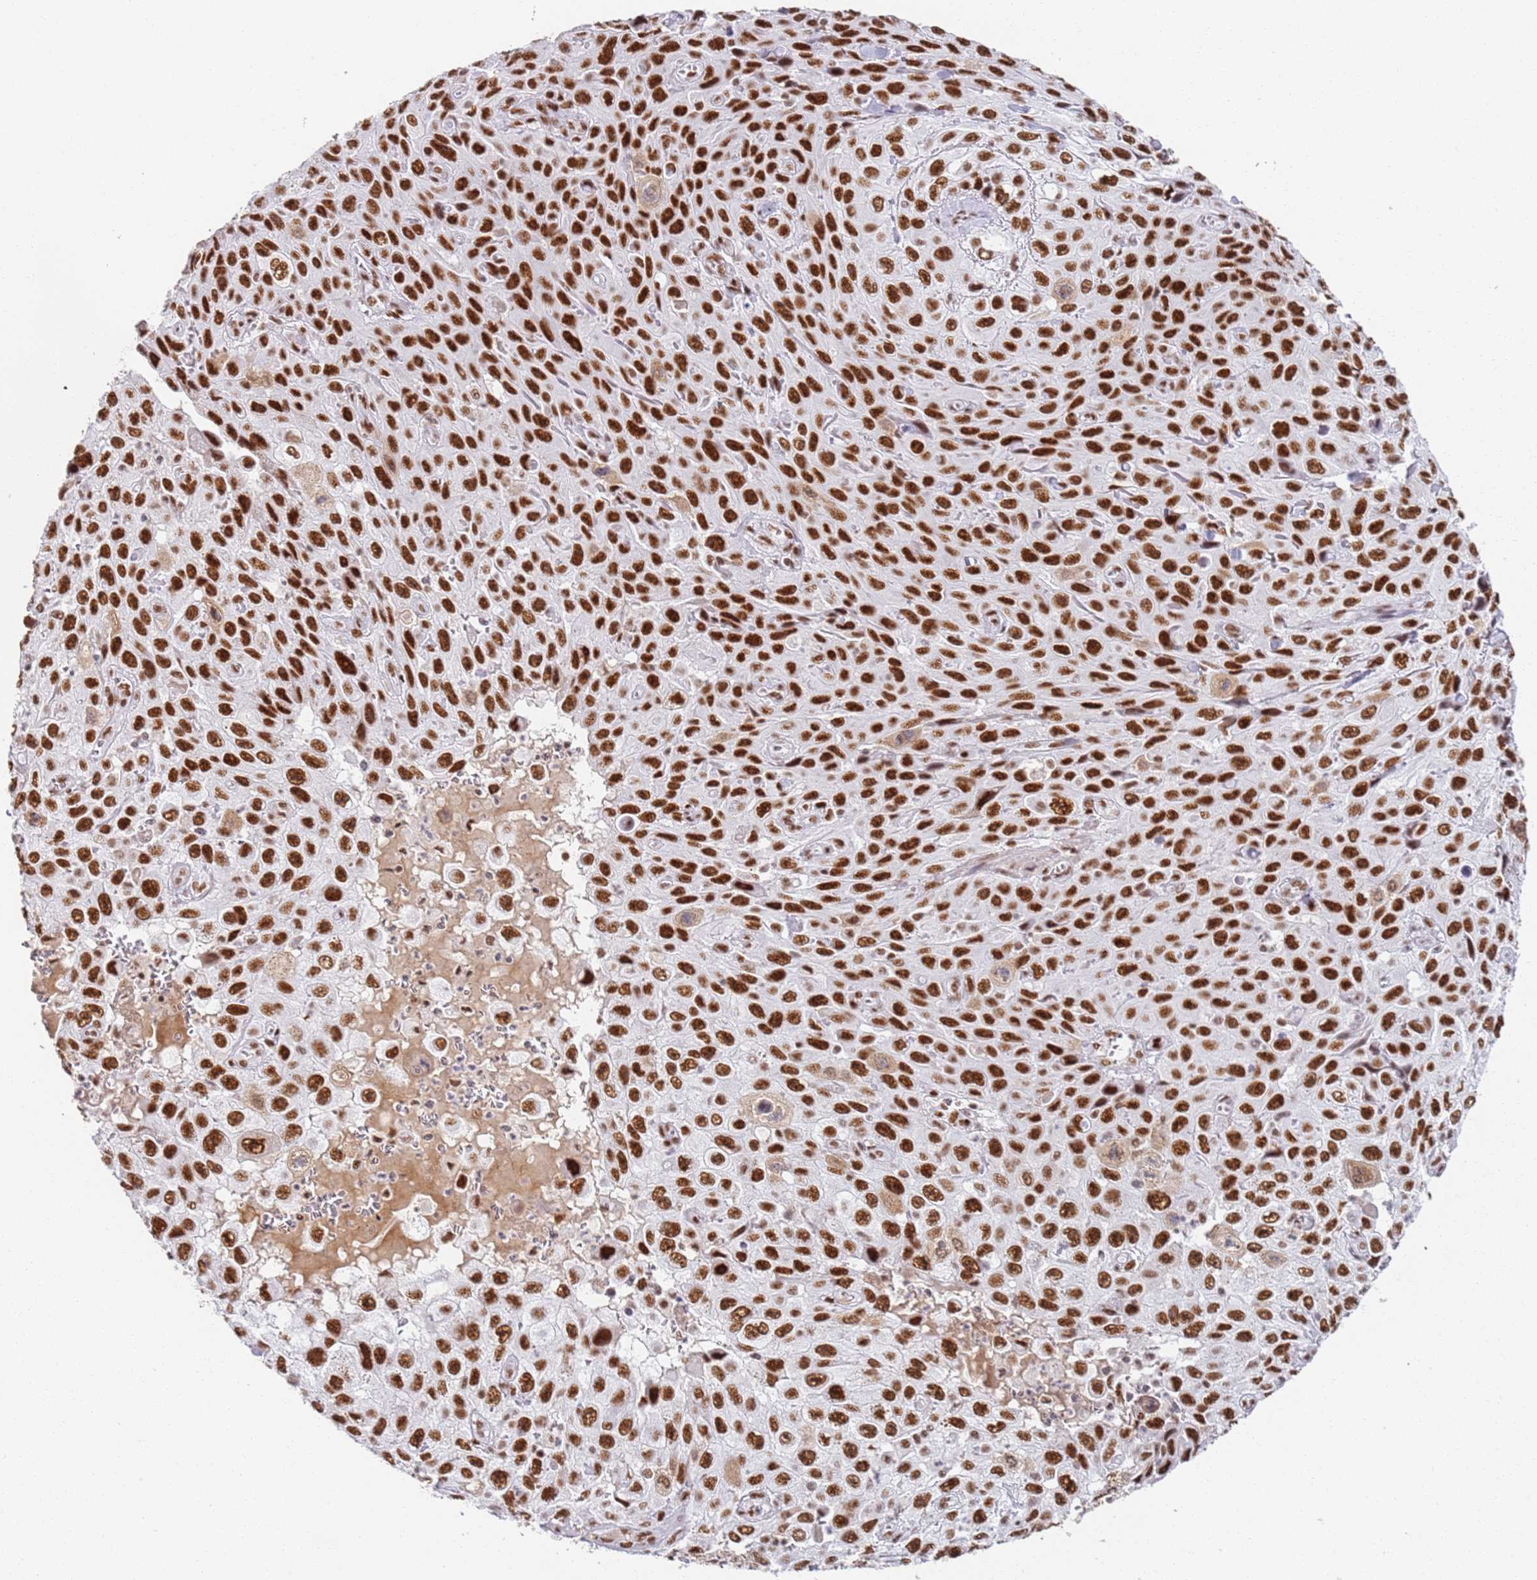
{"staining": {"intensity": "strong", "quantity": ">75%", "location": "nuclear"}, "tissue": "skin cancer", "cell_type": "Tumor cells", "image_type": "cancer", "snomed": [{"axis": "morphology", "description": "Squamous cell carcinoma, NOS"}, {"axis": "topography", "description": "Skin"}], "caption": "The histopathology image shows a brown stain indicating the presence of a protein in the nuclear of tumor cells in squamous cell carcinoma (skin).", "gene": "AKAP8L", "patient": {"sex": "male", "age": 82}}